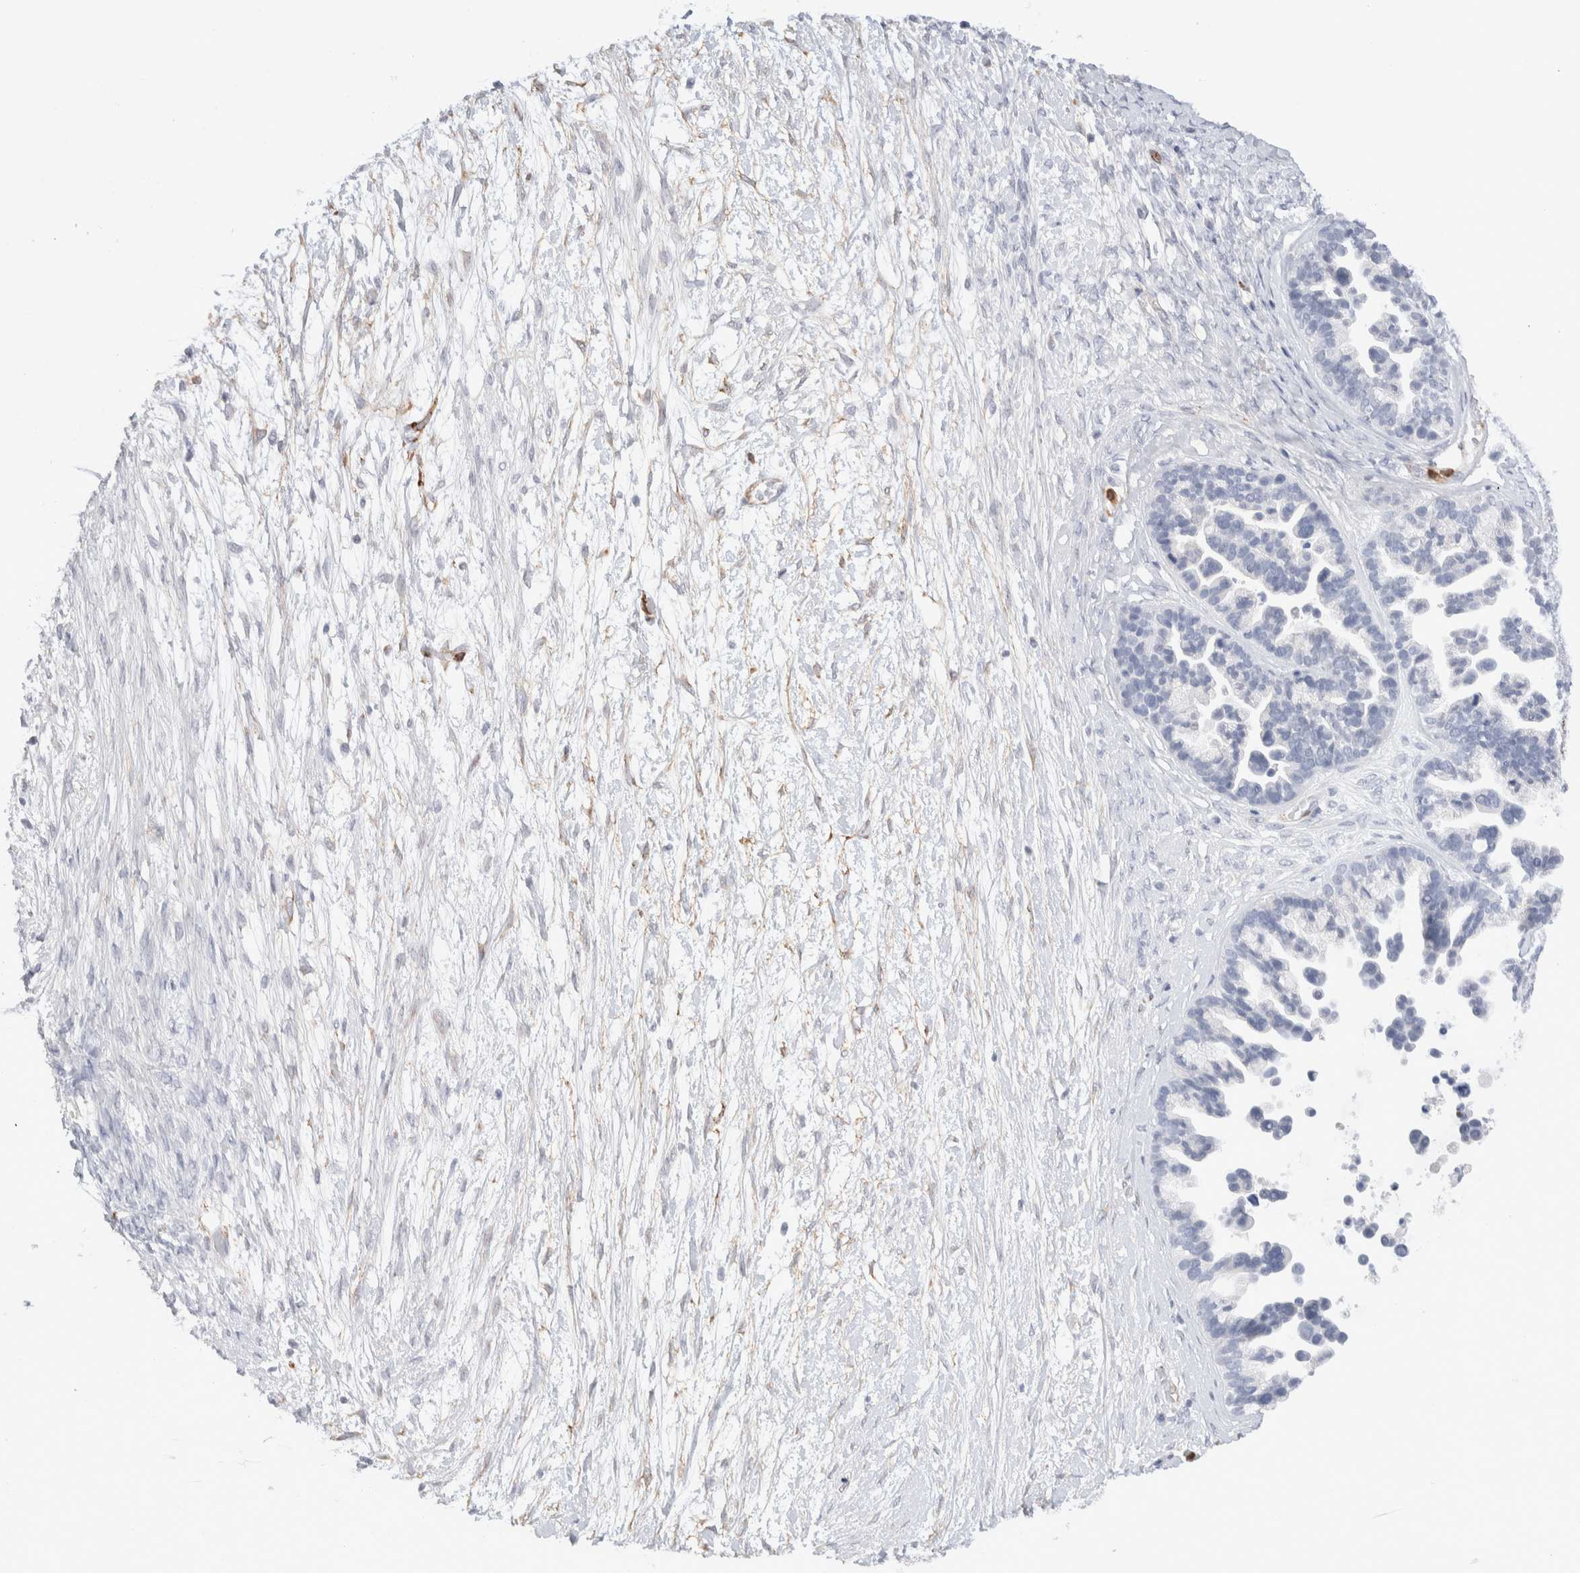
{"staining": {"intensity": "negative", "quantity": "none", "location": "none"}, "tissue": "ovarian cancer", "cell_type": "Tumor cells", "image_type": "cancer", "snomed": [{"axis": "morphology", "description": "Cystadenocarcinoma, serous, NOS"}, {"axis": "topography", "description": "Ovary"}], "caption": "DAB (3,3'-diaminobenzidine) immunohistochemical staining of human ovarian cancer (serous cystadenocarcinoma) exhibits no significant positivity in tumor cells.", "gene": "SEPTIN4", "patient": {"sex": "female", "age": 56}}